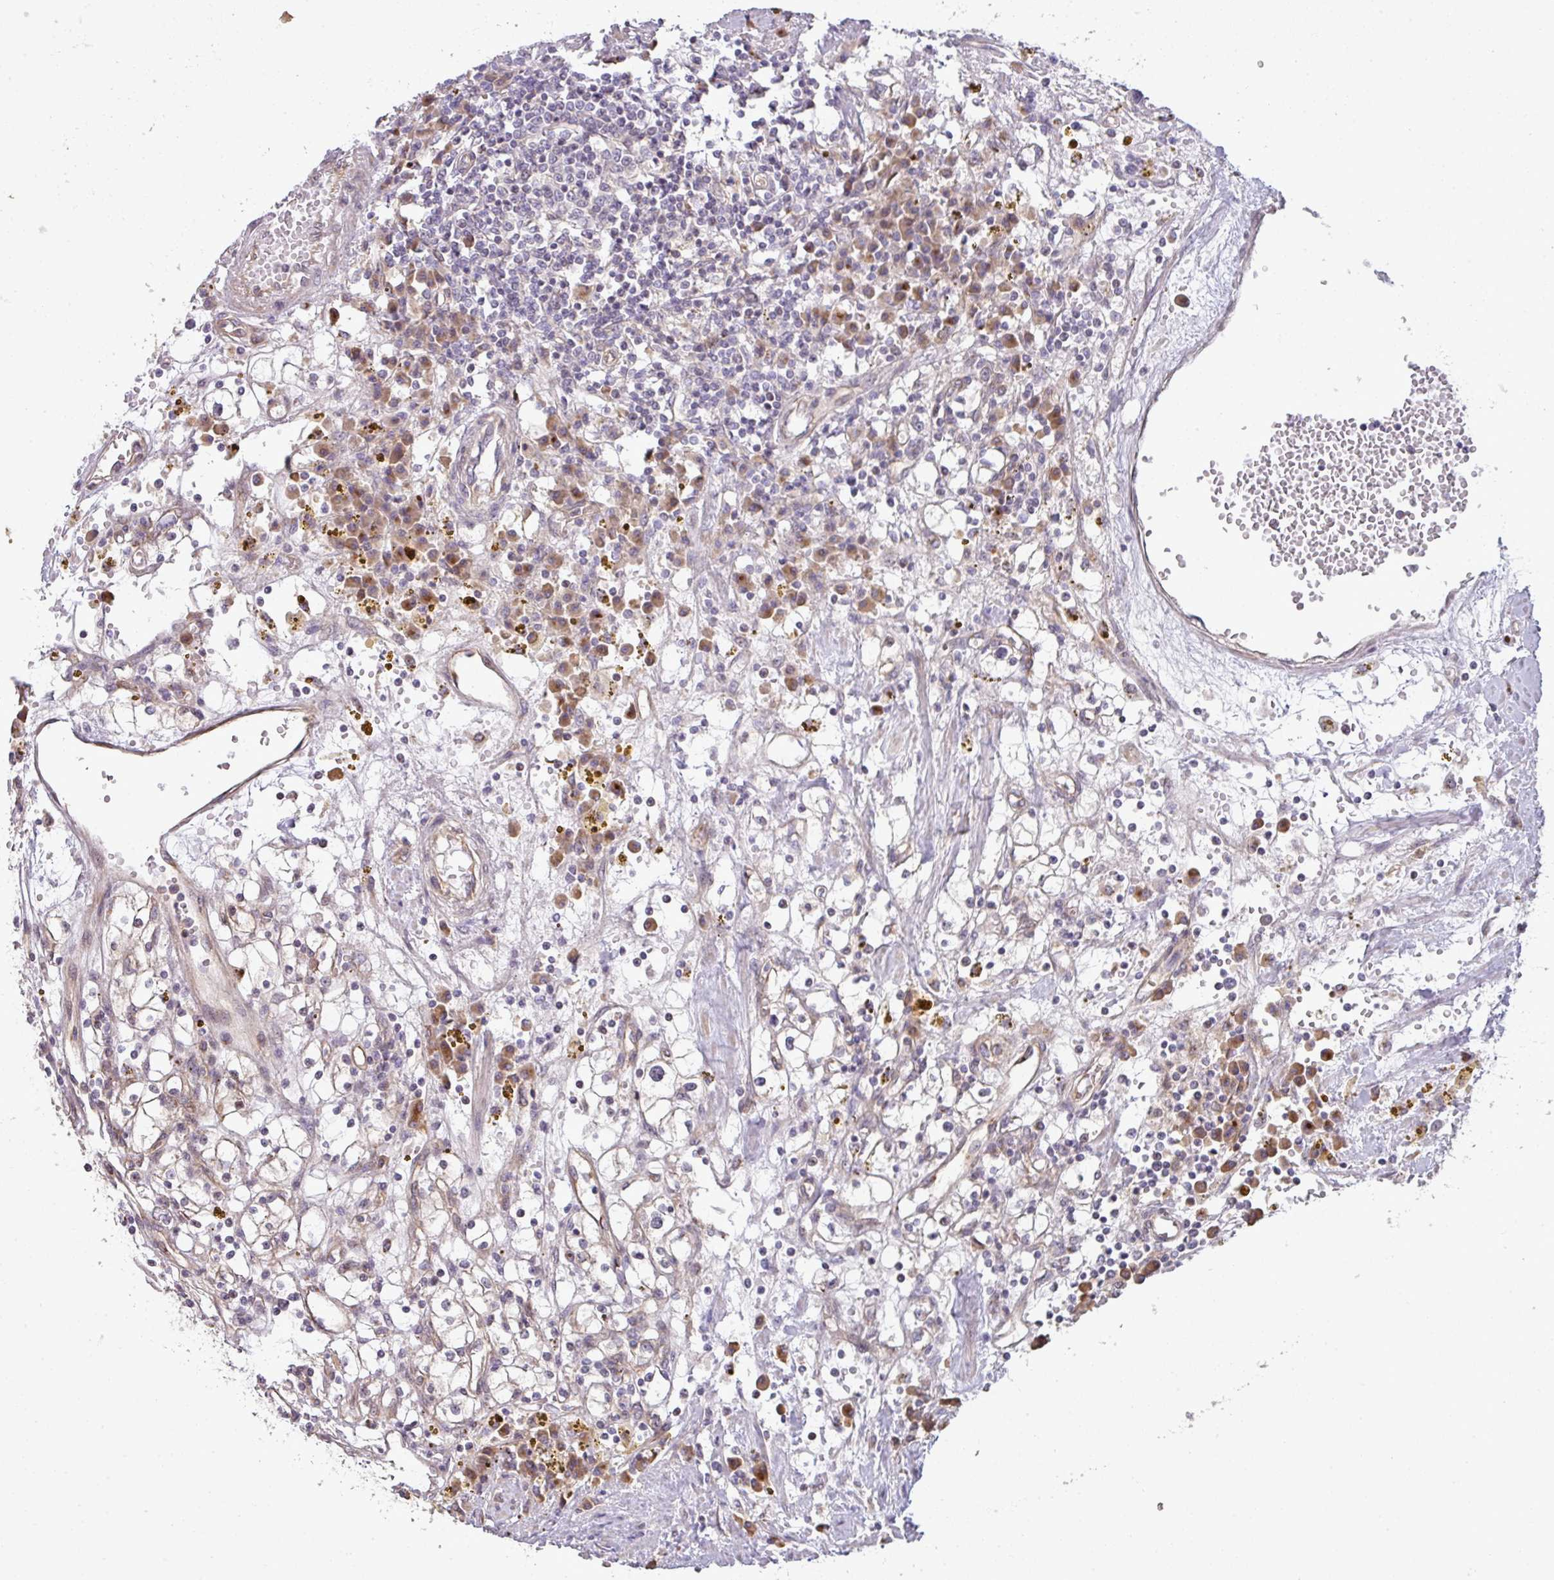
{"staining": {"intensity": "weak", "quantity": "25%-75%", "location": "cytoplasmic/membranous"}, "tissue": "renal cancer", "cell_type": "Tumor cells", "image_type": "cancer", "snomed": [{"axis": "morphology", "description": "Adenocarcinoma, NOS"}, {"axis": "topography", "description": "Kidney"}], "caption": "The micrograph shows immunohistochemical staining of adenocarcinoma (renal). There is weak cytoplasmic/membranous staining is appreciated in about 25%-75% of tumor cells. (Stains: DAB in brown, nuclei in blue, Microscopy: brightfield microscopy at high magnification).", "gene": "TIMMDC1", "patient": {"sex": "male", "age": 56}}